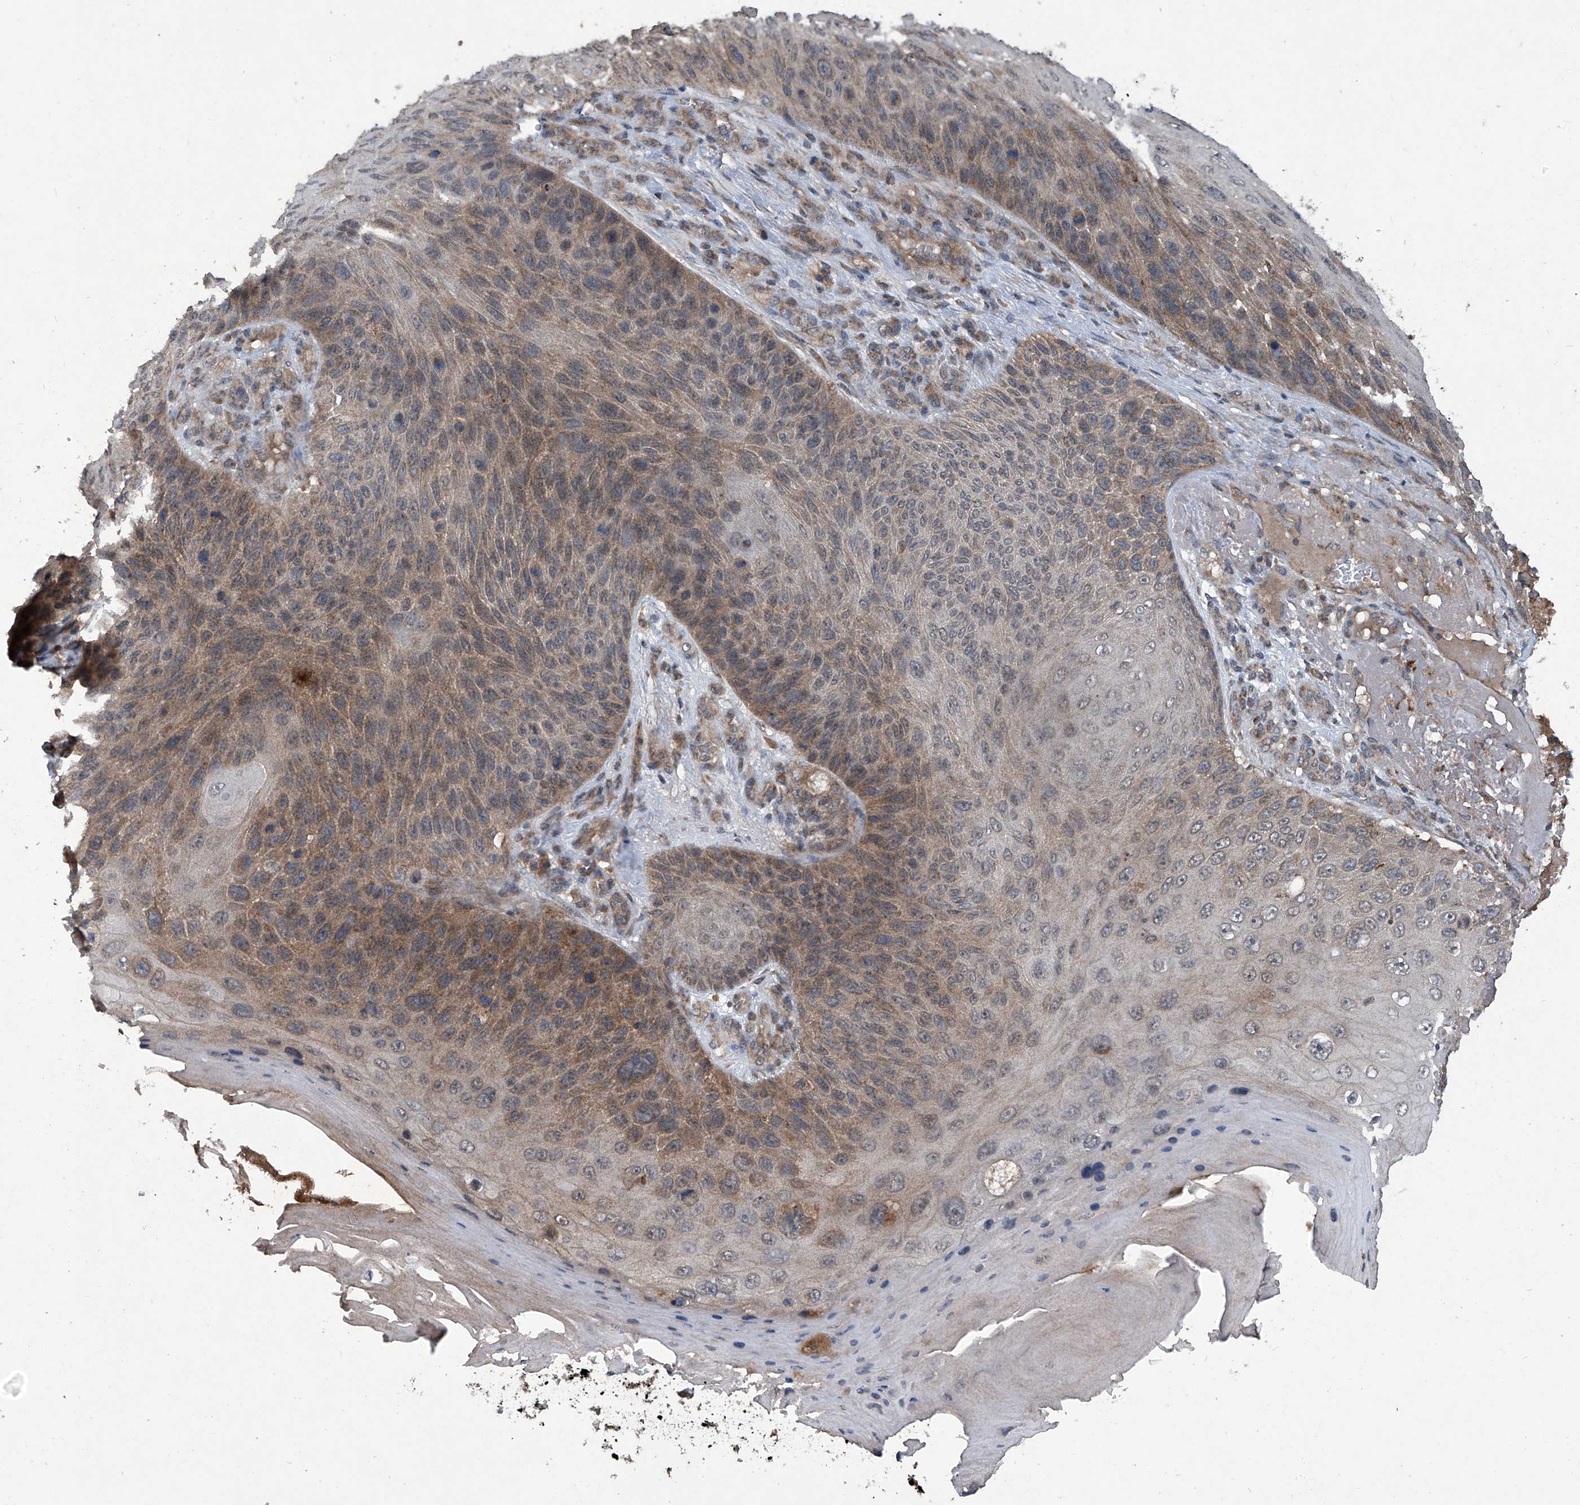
{"staining": {"intensity": "moderate", "quantity": "25%-75%", "location": "cytoplasmic/membranous"}, "tissue": "skin cancer", "cell_type": "Tumor cells", "image_type": "cancer", "snomed": [{"axis": "morphology", "description": "Squamous cell carcinoma, NOS"}, {"axis": "topography", "description": "Skin"}], "caption": "Skin squamous cell carcinoma tissue reveals moderate cytoplasmic/membranous expression in about 25%-75% of tumor cells, visualized by immunohistochemistry.", "gene": "SUMF2", "patient": {"sex": "female", "age": 88}}